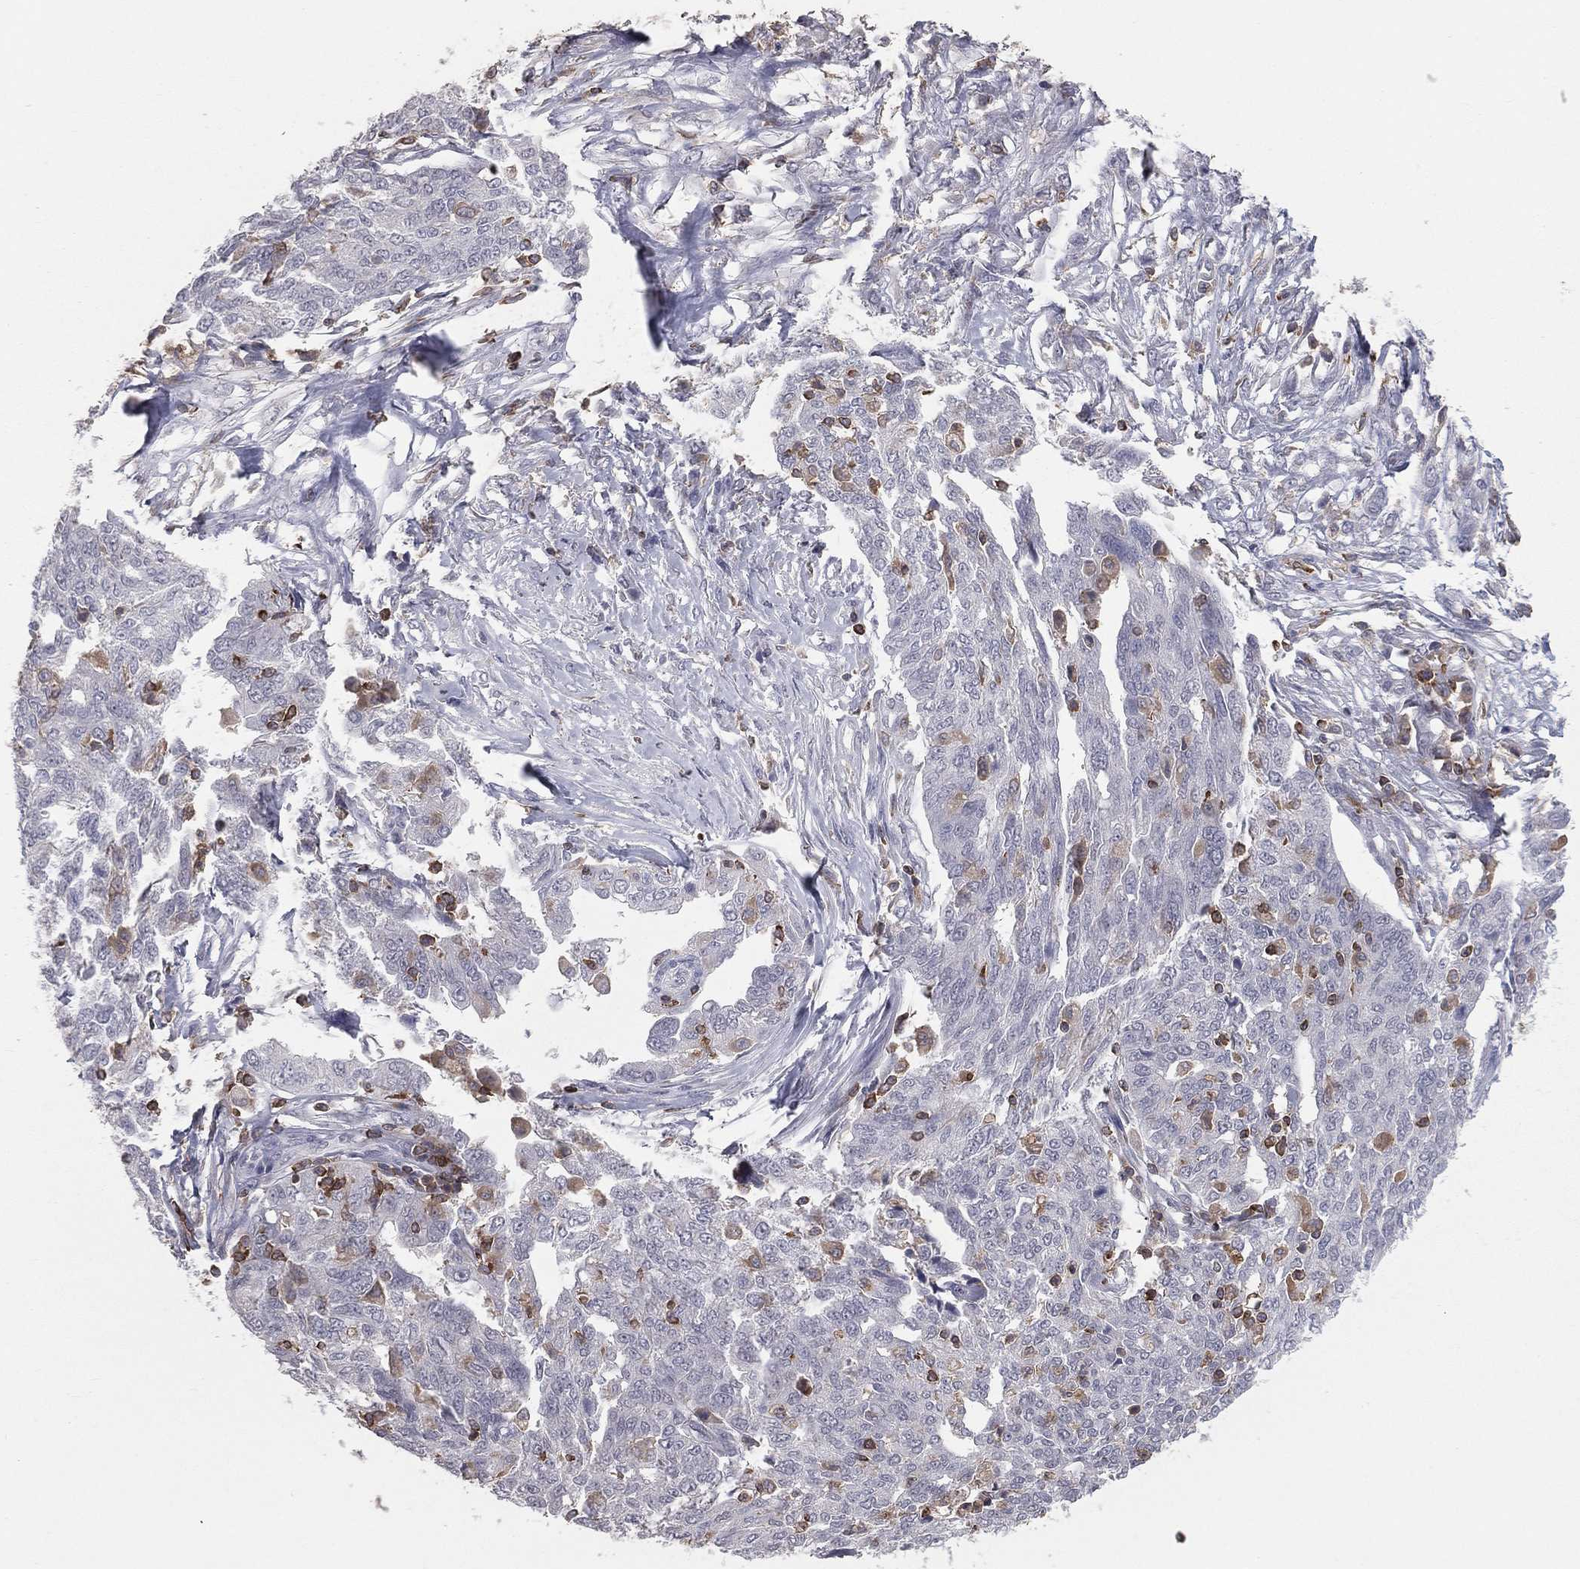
{"staining": {"intensity": "negative", "quantity": "none", "location": "none"}, "tissue": "ovarian cancer", "cell_type": "Tumor cells", "image_type": "cancer", "snomed": [{"axis": "morphology", "description": "Cystadenocarcinoma, serous, NOS"}, {"axis": "topography", "description": "Ovary"}], "caption": "Tumor cells show no significant protein positivity in ovarian cancer. The staining was performed using DAB (3,3'-diaminobenzidine) to visualize the protein expression in brown, while the nuclei were stained in blue with hematoxylin (Magnification: 20x).", "gene": "PSTPIP1", "patient": {"sex": "female", "age": 67}}